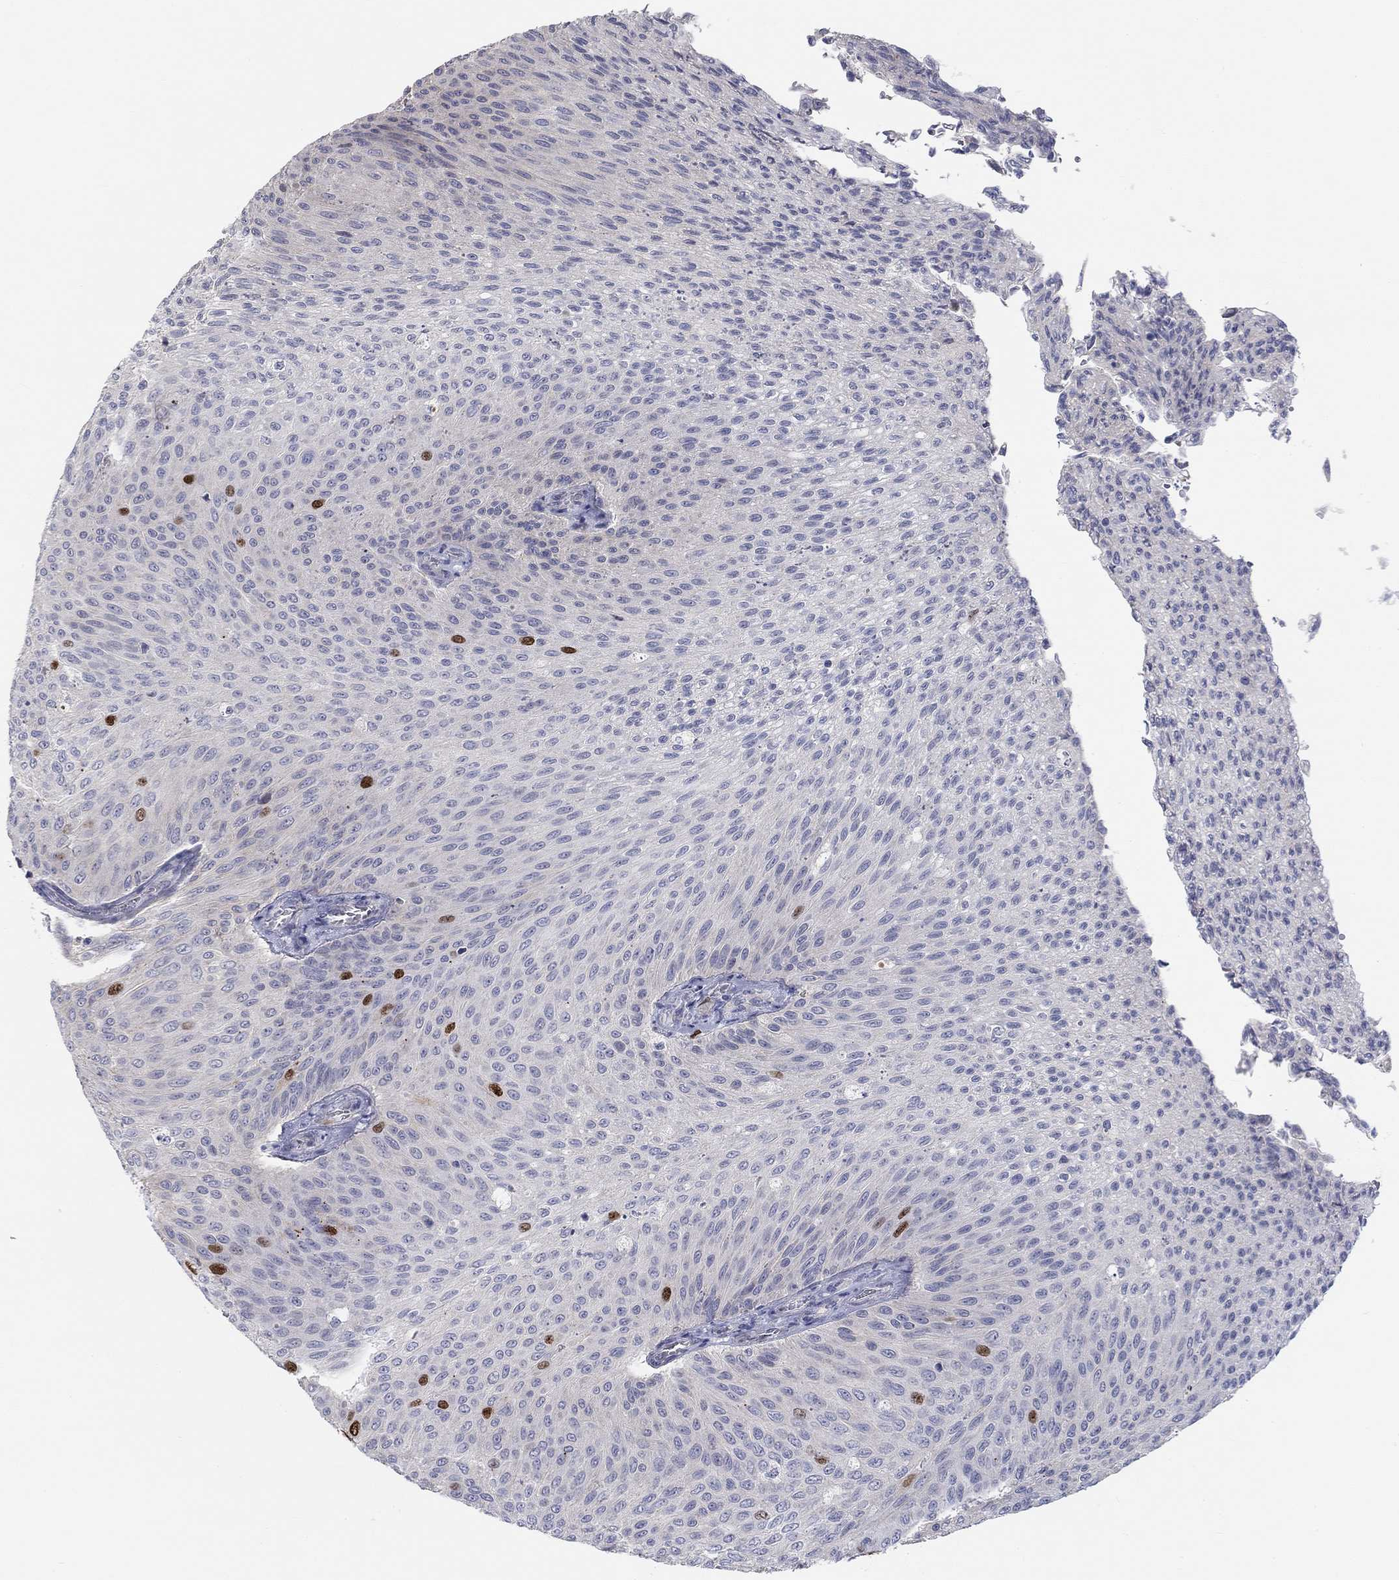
{"staining": {"intensity": "strong", "quantity": "<25%", "location": "nuclear"}, "tissue": "urothelial cancer", "cell_type": "Tumor cells", "image_type": "cancer", "snomed": [{"axis": "morphology", "description": "Urothelial carcinoma, Low grade"}, {"axis": "topography", "description": "Ureter, NOS"}, {"axis": "topography", "description": "Urinary bladder"}], "caption": "Immunohistochemical staining of urothelial cancer exhibits medium levels of strong nuclear protein staining in approximately <25% of tumor cells. (brown staining indicates protein expression, while blue staining denotes nuclei).", "gene": "PRC1", "patient": {"sex": "male", "age": 78}}